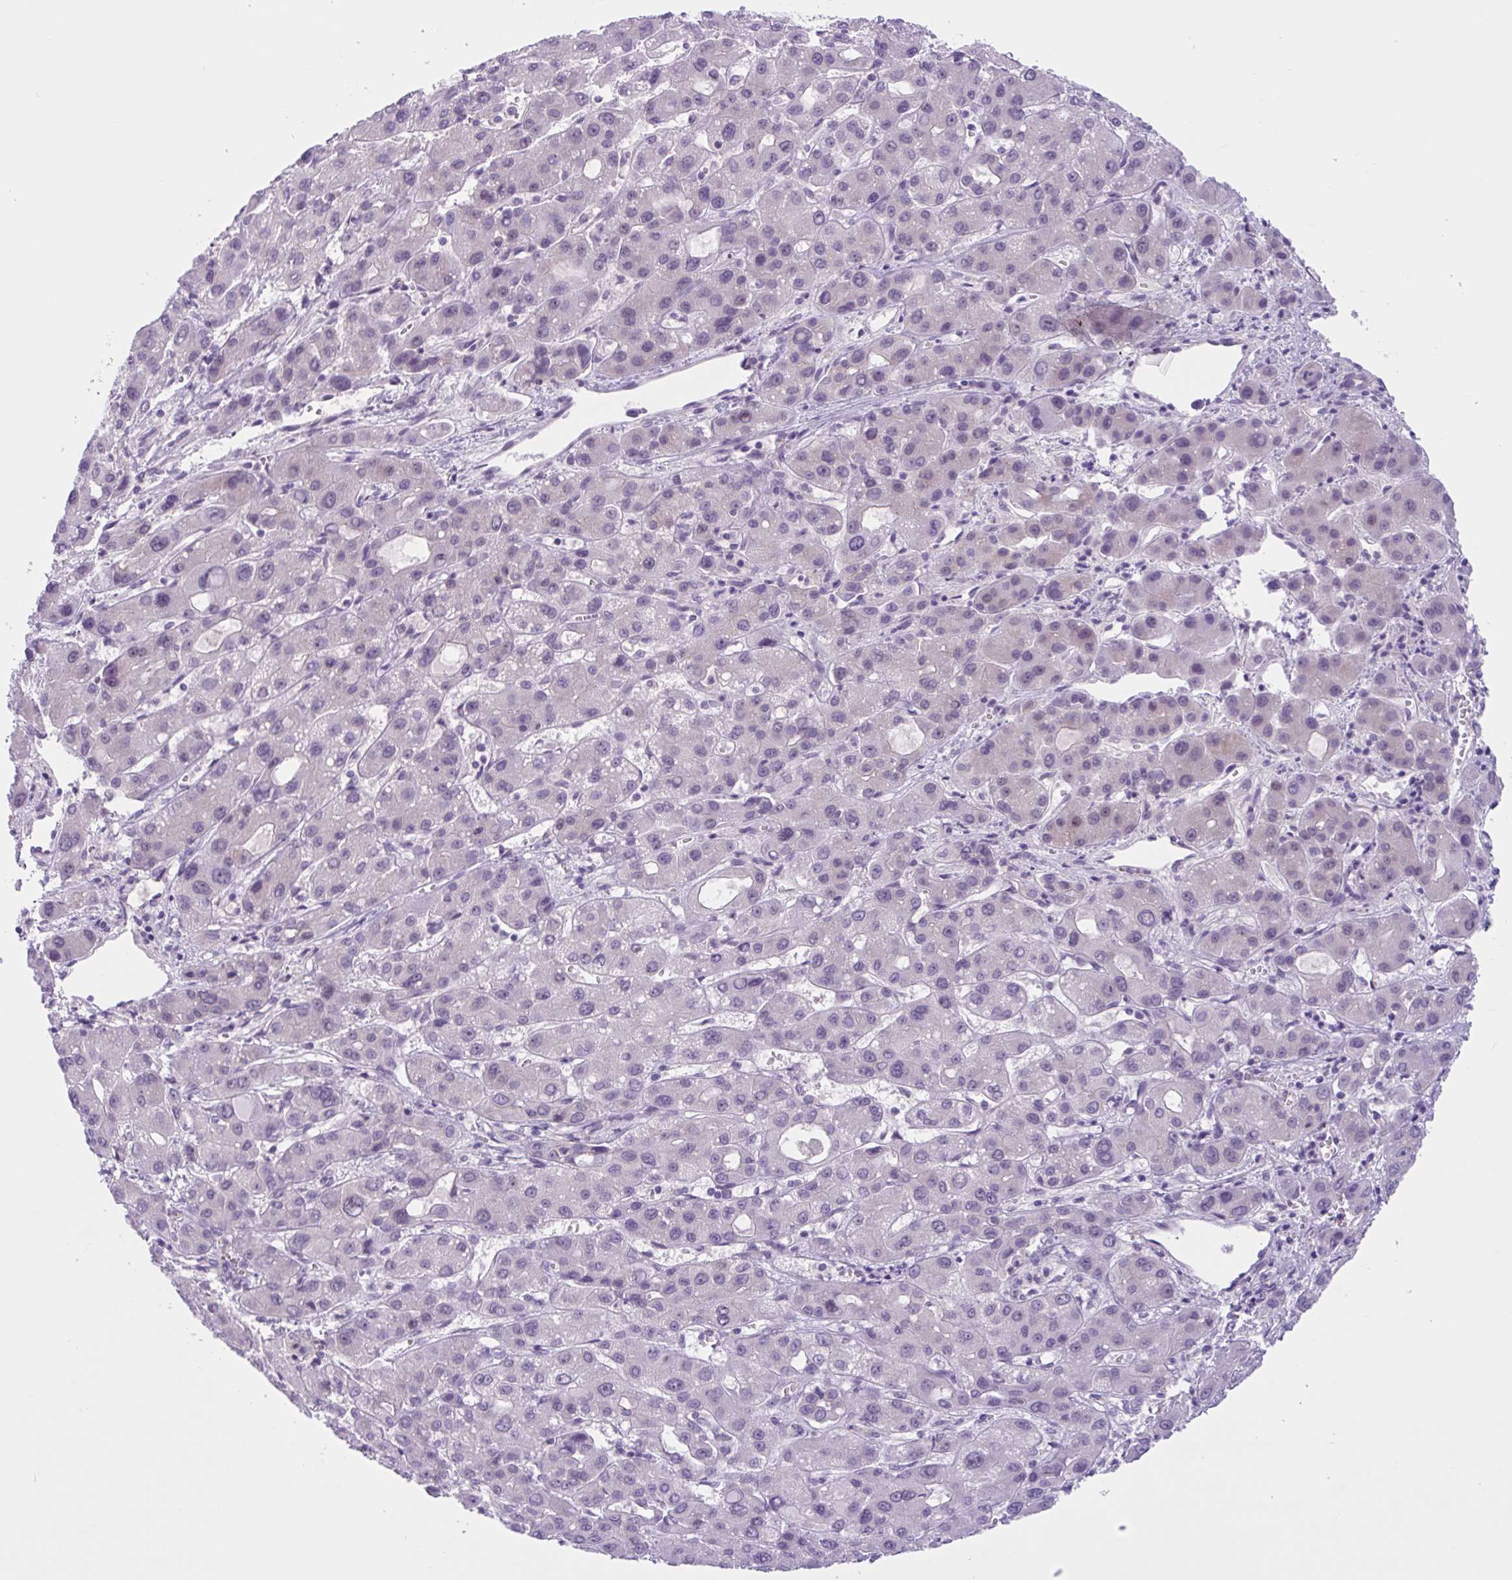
{"staining": {"intensity": "negative", "quantity": "none", "location": "none"}, "tissue": "liver cancer", "cell_type": "Tumor cells", "image_type": "cancer", "snomed": [{"axis": "morphology", "description": "Carcinoma, Hepatocellular, NOS"}, {"axis": "topography", "description": "Liver"}], "caption": "Tumor cells are negative for brown protein staining in liver cancer. Nuclei are stained in blue.", "gene": "WNT9B", "patient": {"sex": "male", "age": 55}}